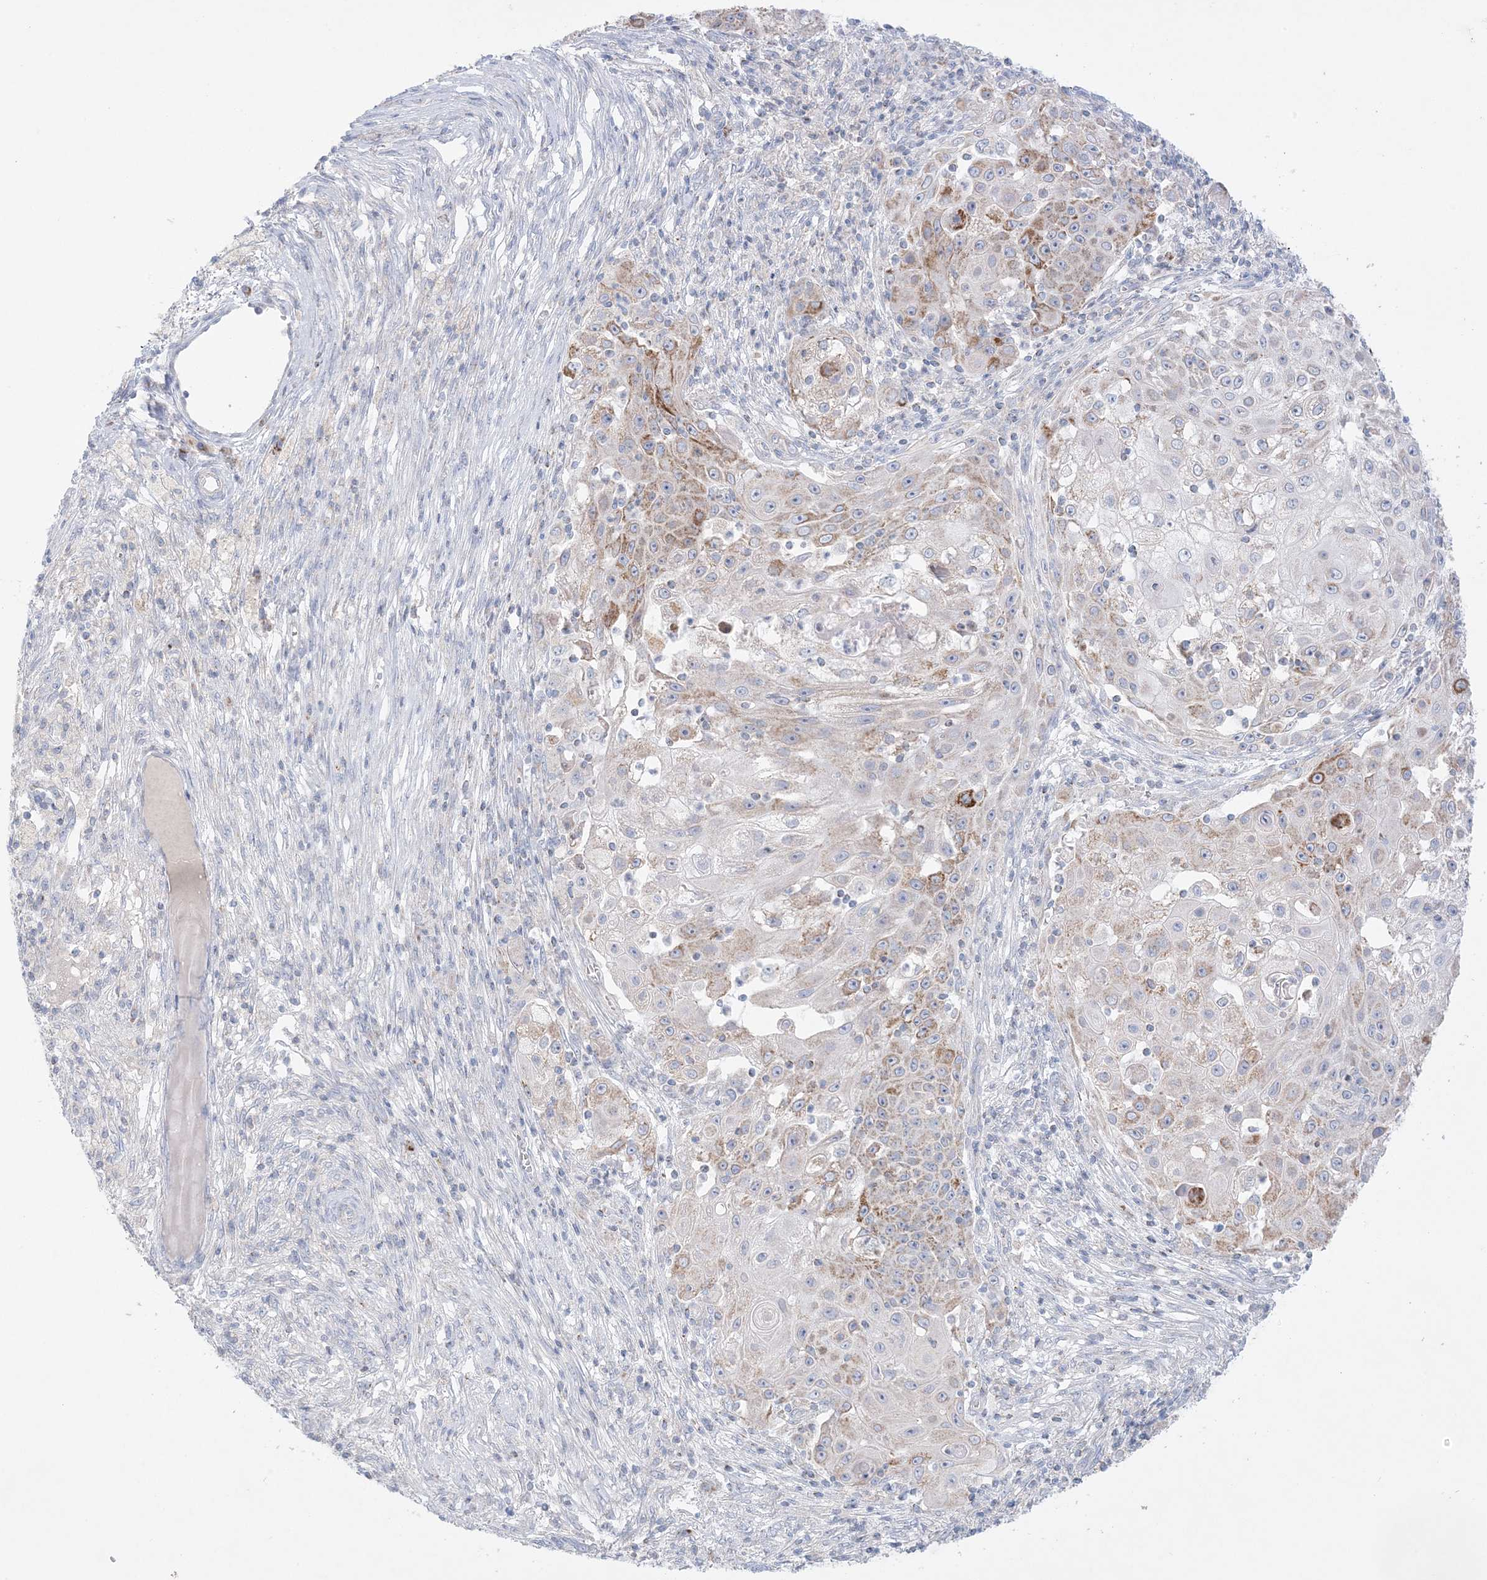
{"staining": {"intensity": "strong", "quantity": "25%-75%", "location": "cytoplasmic/membranous"}, "tissue": "ovarian cancer", "cell_type": "Tumor cells", "image_type": "cancer", "snomed": [{"axis": "morphology", "description": "Carcinoma, endometroid"}, {"axis": "topography", "description": "Ovary"}], "caption": "An image of ovarian endometroid carcinoma stained for a protein exhibits strong cytoplasmic/membranous brown staining in tumor cells.", "gene": "KCTD6", "patient": {"sex": "female", "age": 42}}